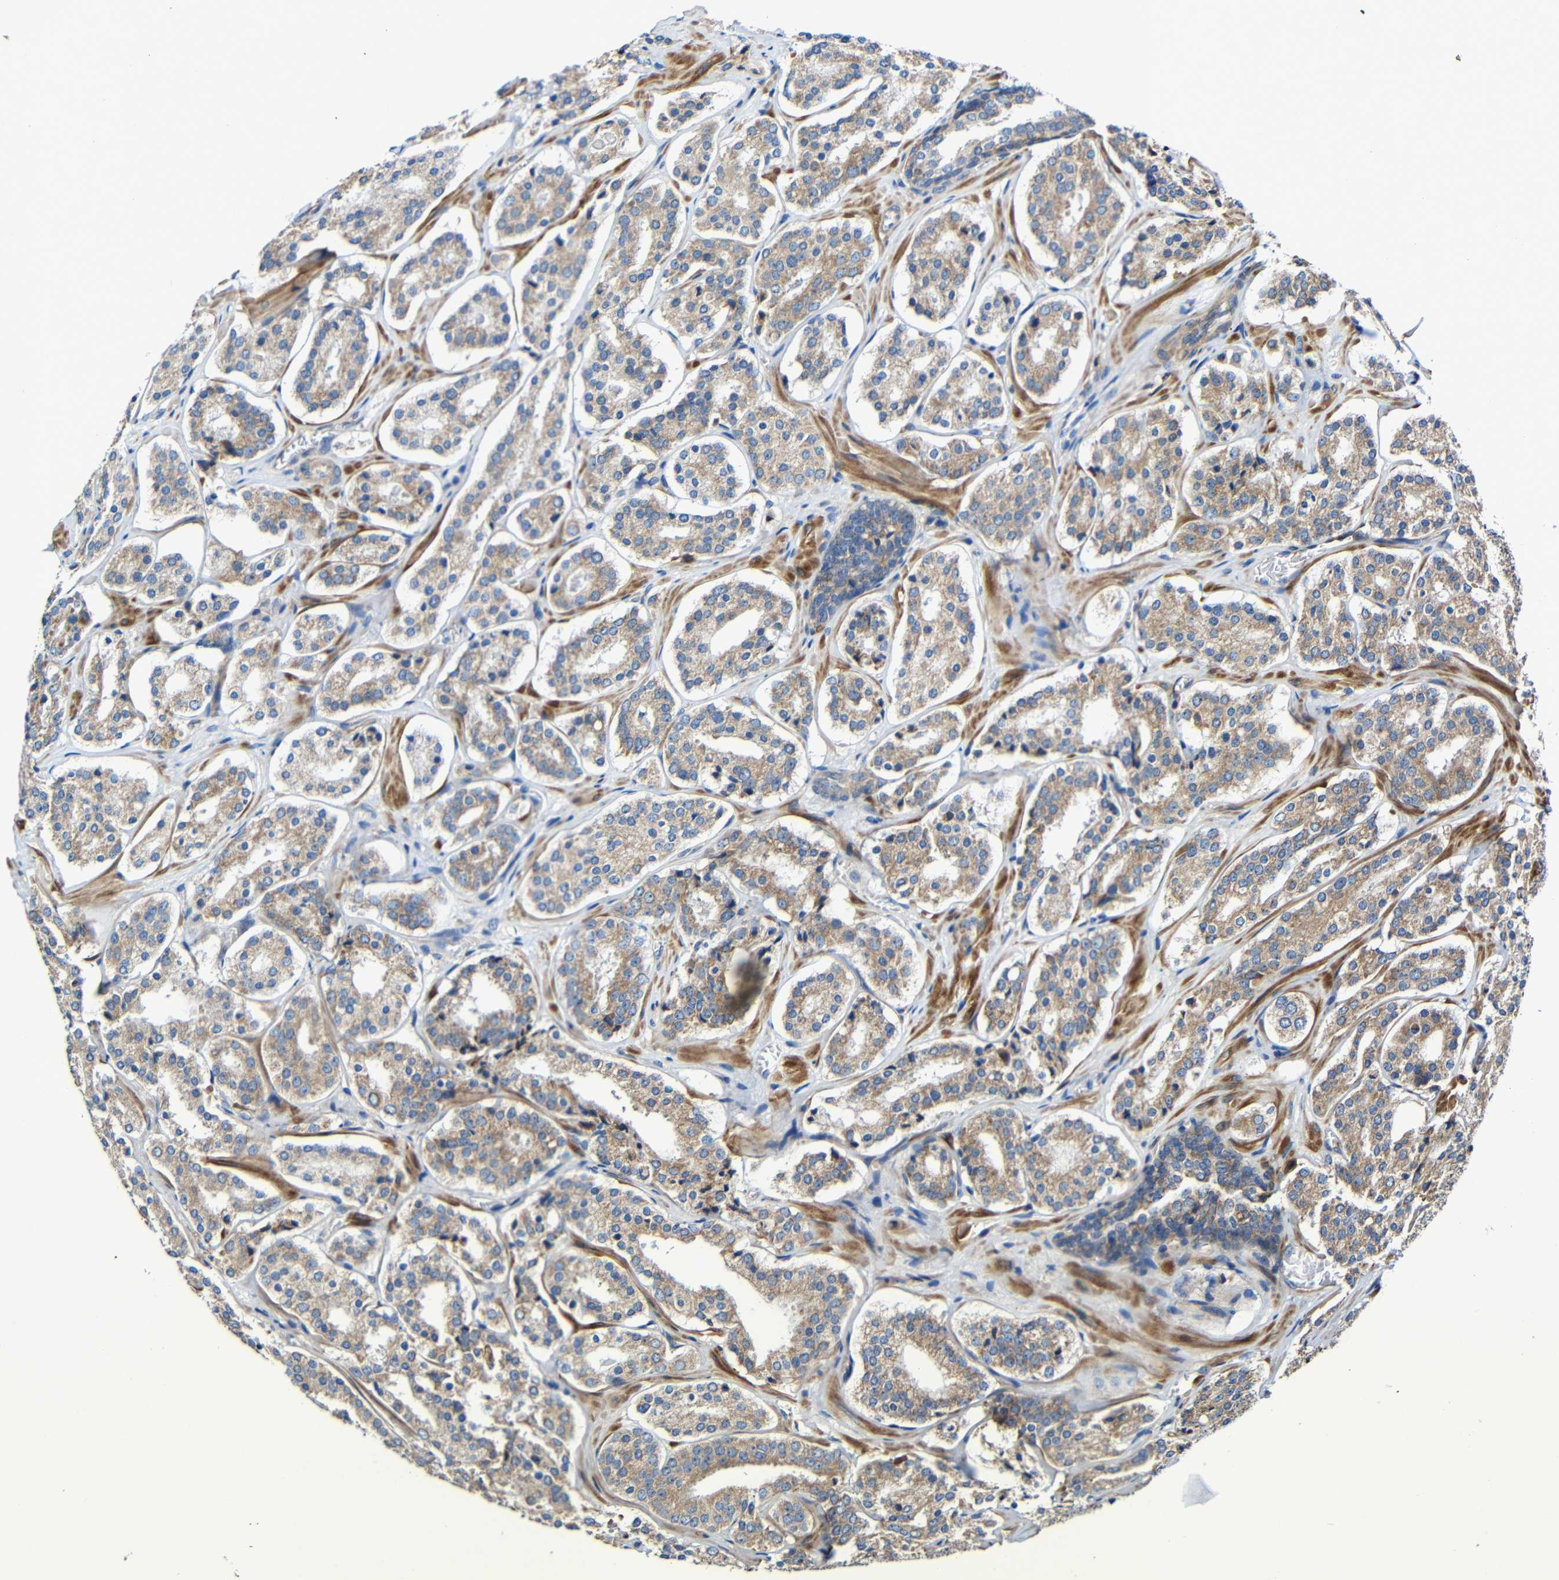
{"staining": {"intensity": "weak", "quantity": "25%-75%", "location": "cytoplasmic/membranous"}, "tissue": "prostate cancer", "cell_type": "Tumor cells", "image_type": "cancer", "snomed": [{"axis": "morphology", "description": "Adenocarcinoma, High grade"}, {"axis": "topography", "description": "Prostate"}], "caption": "Approximately 25%-75% of tumor cells in prostate adenocarcinoma (high-grade) display weak cytoplasmic/membranous protein staining as visualized by brown immunohistochemical staining.", "gene": "RHOT2", "patient": {"sex": "male", "age": 60}}